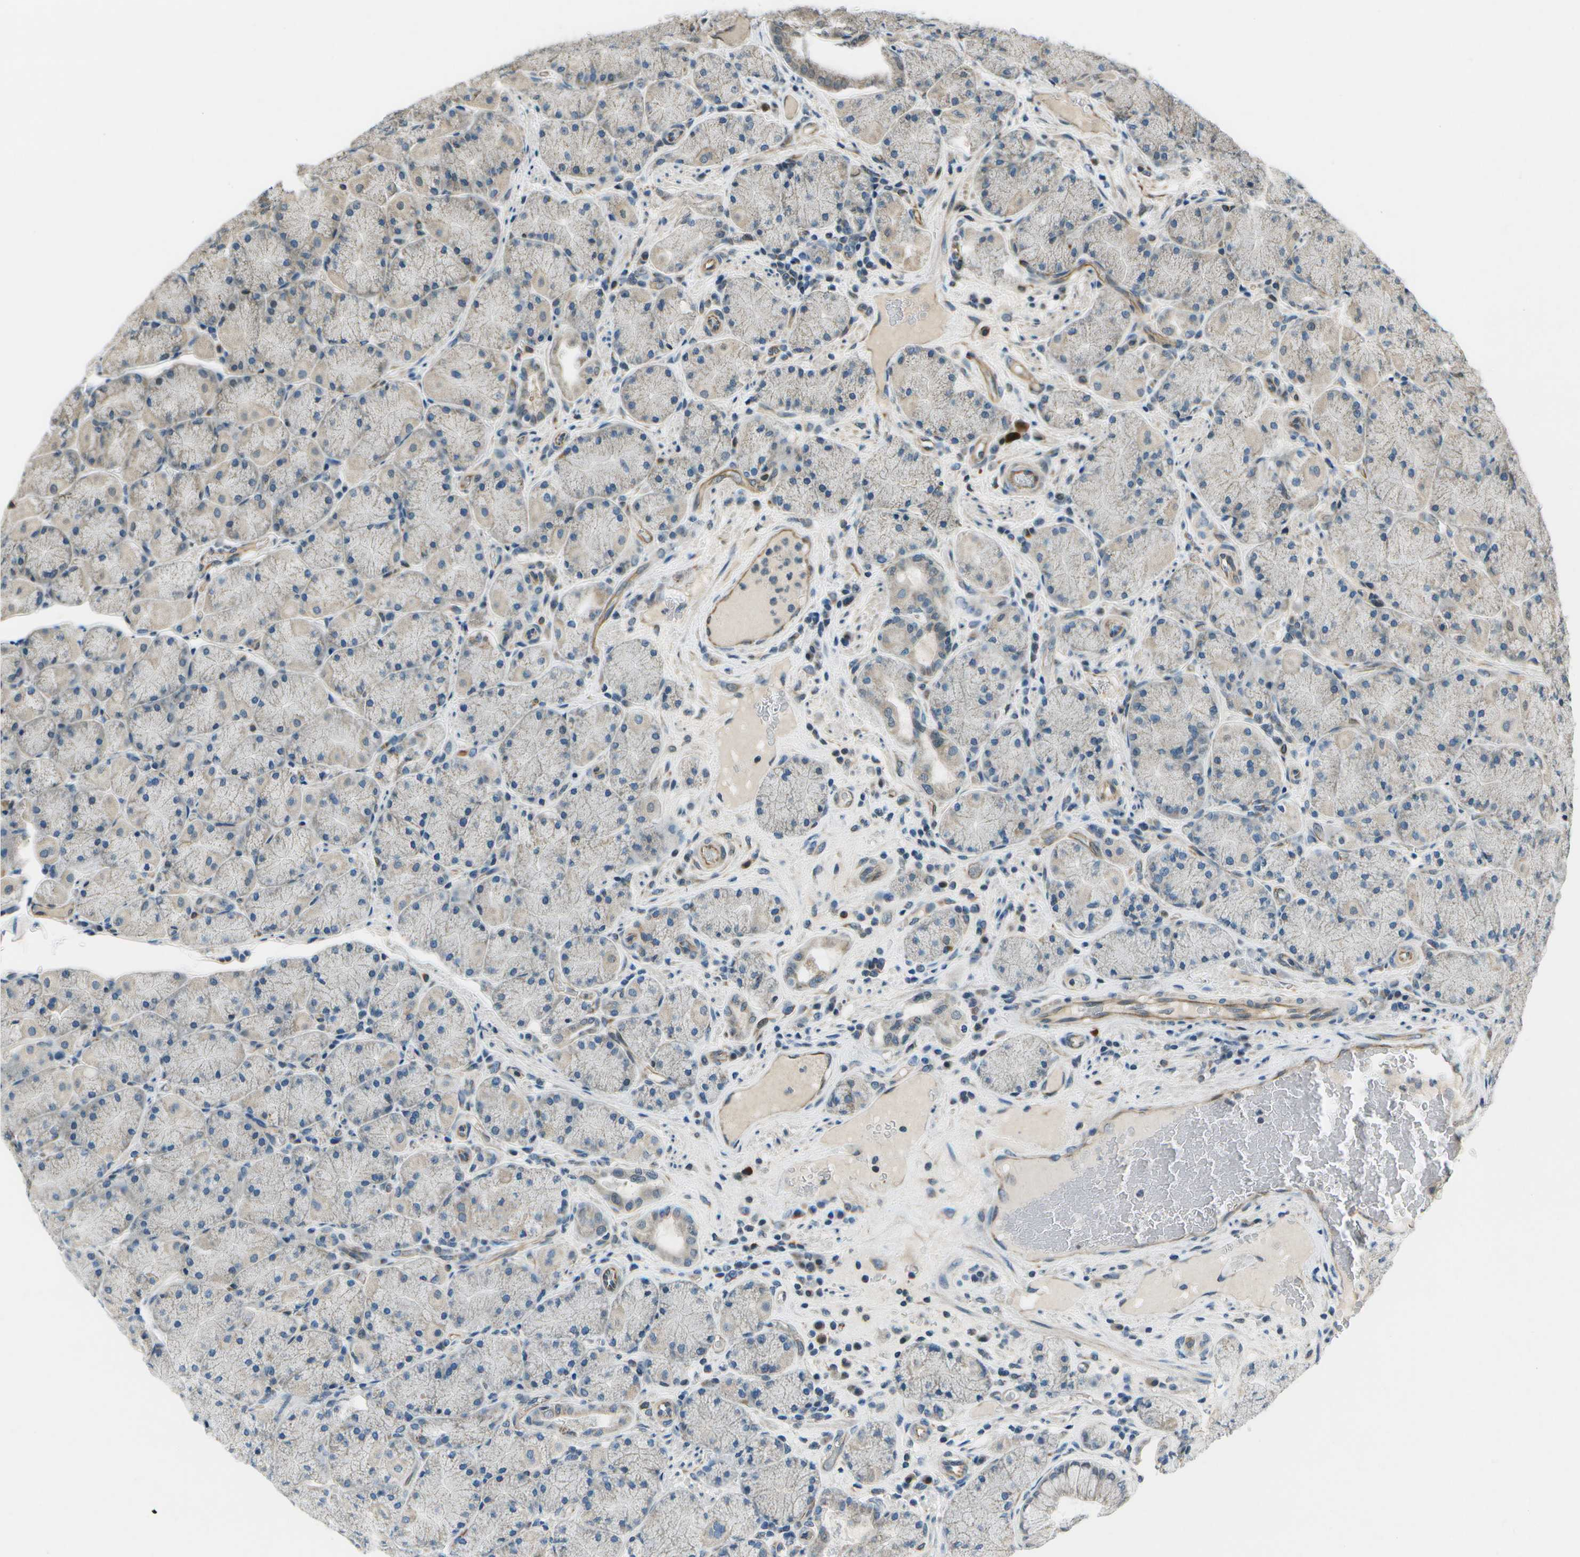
{"staining": {"intensity": "weak", "quantity": "25%-75%", "location": "cytoplasmic/membranous"}, "tissue": "stomach", "cell_type": "Glandular cells", "image_type": "normal", "snomed": [{"axis": "morphology", "description": "Normal tissue, NOS"}, {"axis": "morphology", "description": "Carcinoid, malignant, NOS"}, {"axis": "topography", "description": "Stomach, upper"}], "caption": "A brown stain labels weak cytoplasmic/membranous staining of a protein in glandular cells of unremarkable stomach. (brown staining indicates protein expression, while blue staining denotes nuclei).", "gene": "EIF2AK1", "patient": {"sex": "male", "age": 39}}